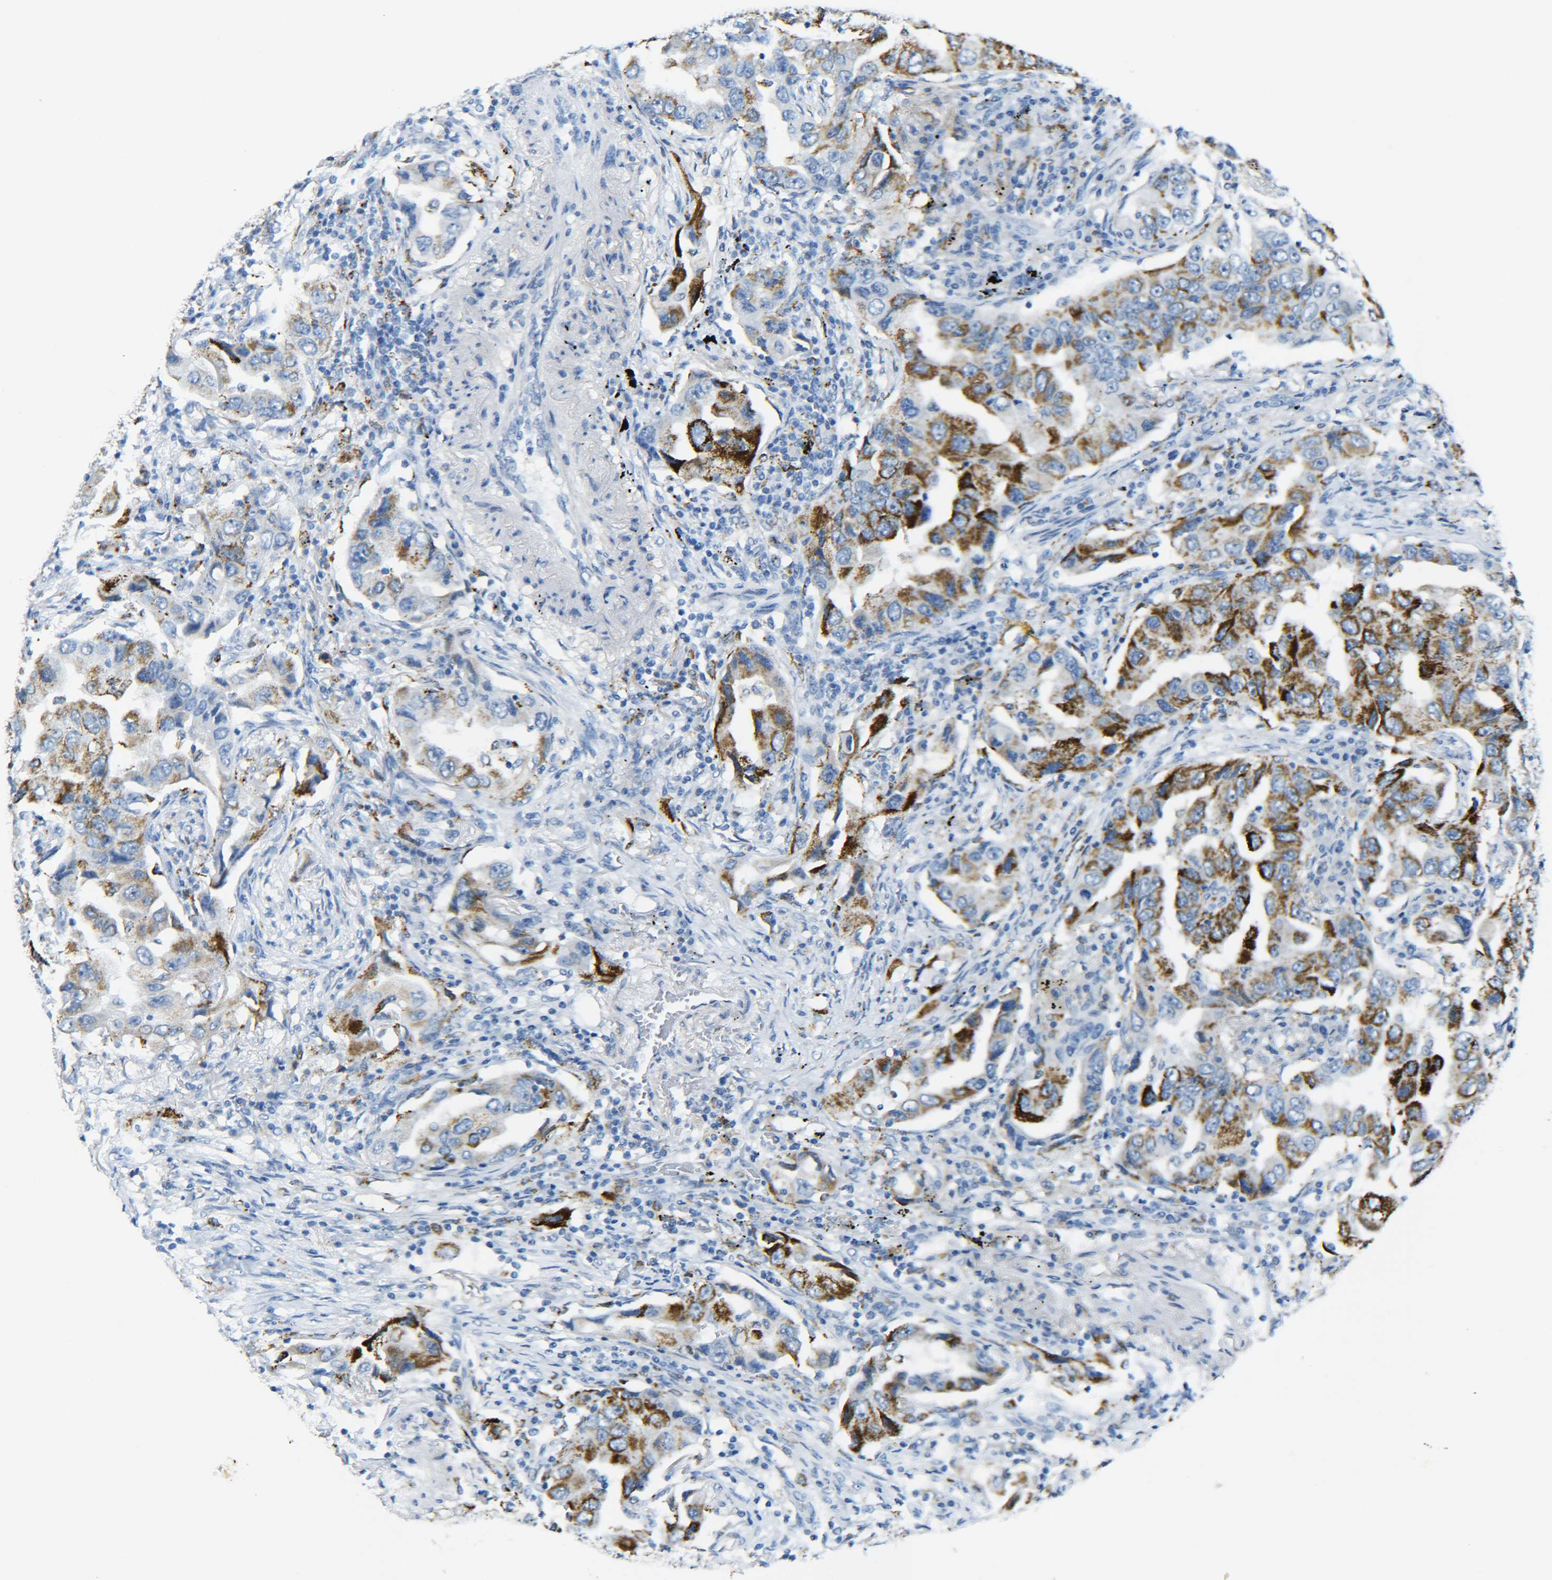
{"staining": {"intensity": "moderate", "quantity": "25%-75%", "location": "cytoplasmic/membranous"}, "tissue": "lung cancer", "cell_type": "Tumor cells", "image_type": "cancer", "snomed": [{"axis": "morphology", "description": "Adenocarcinoma, NOS"}, {"axis": "topography", "description": "Lung"}], "caption": "Protein staining exhibits moderate cytoplasmic/membranous positivity in about 25%-75% of tumor cells in lung cancer.", "gene": "C15orf48", "patient": {"sex": "female", "age": 65}}